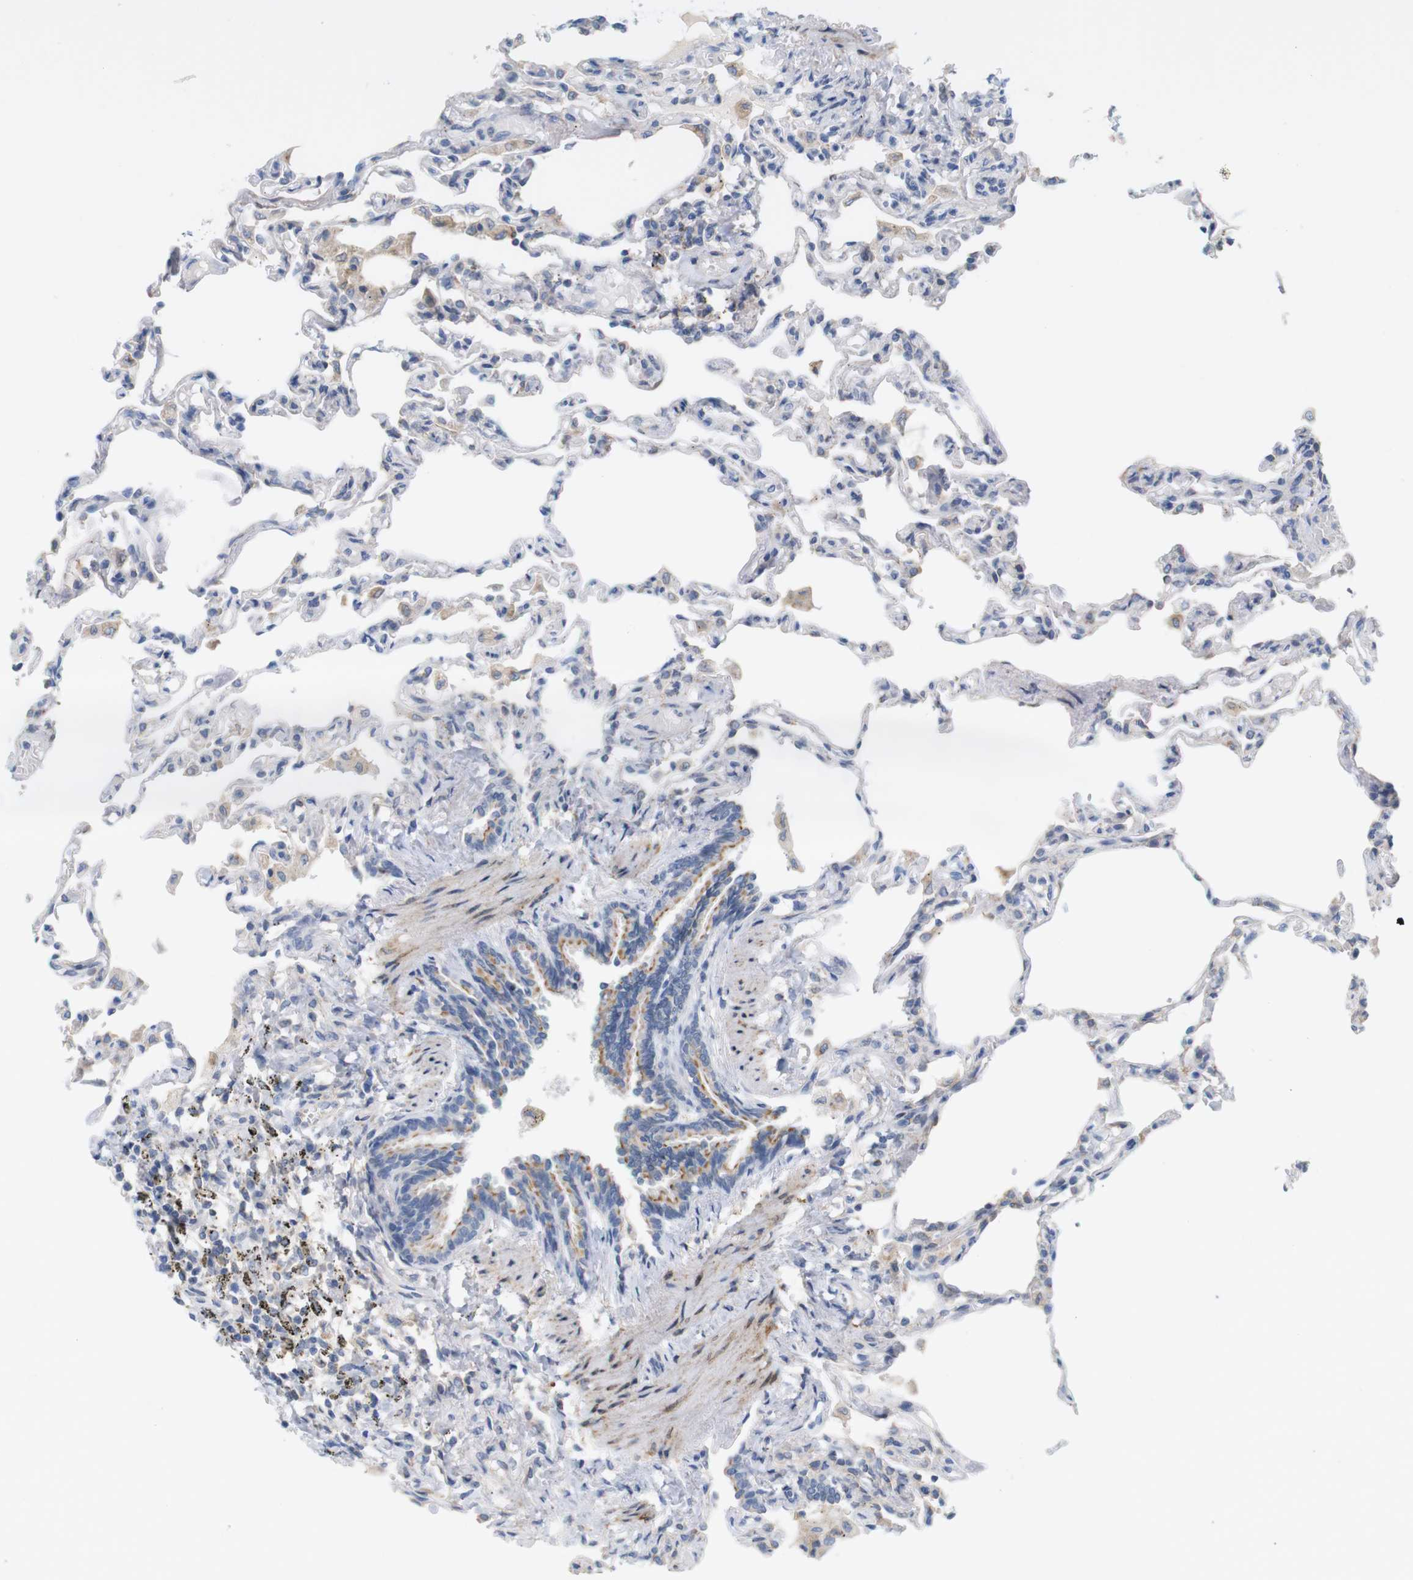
{"staining": {"intensity": "weak", "quantity": "<25%", "location": "cytoplasmic/membranous"}, "tissue": "lung", "cell_type": "Alveolar cells", "image_type": "normal", "snomed": [{"axis": "morphology", "description": "Normal tissue, NOS"}, {"axis": "topography", "description": "Lung"}], "caption": "This is a image of immunohistochemistry (IHC) staining of unremarkable lung, which shows no expression in alveolar cells. (DAB (3,3'-diaminobenzidine) immunohistochemistry (IHC), high magnification).", "gene": "ITPR1", "patient": {"sex": "male", "age": 21}}